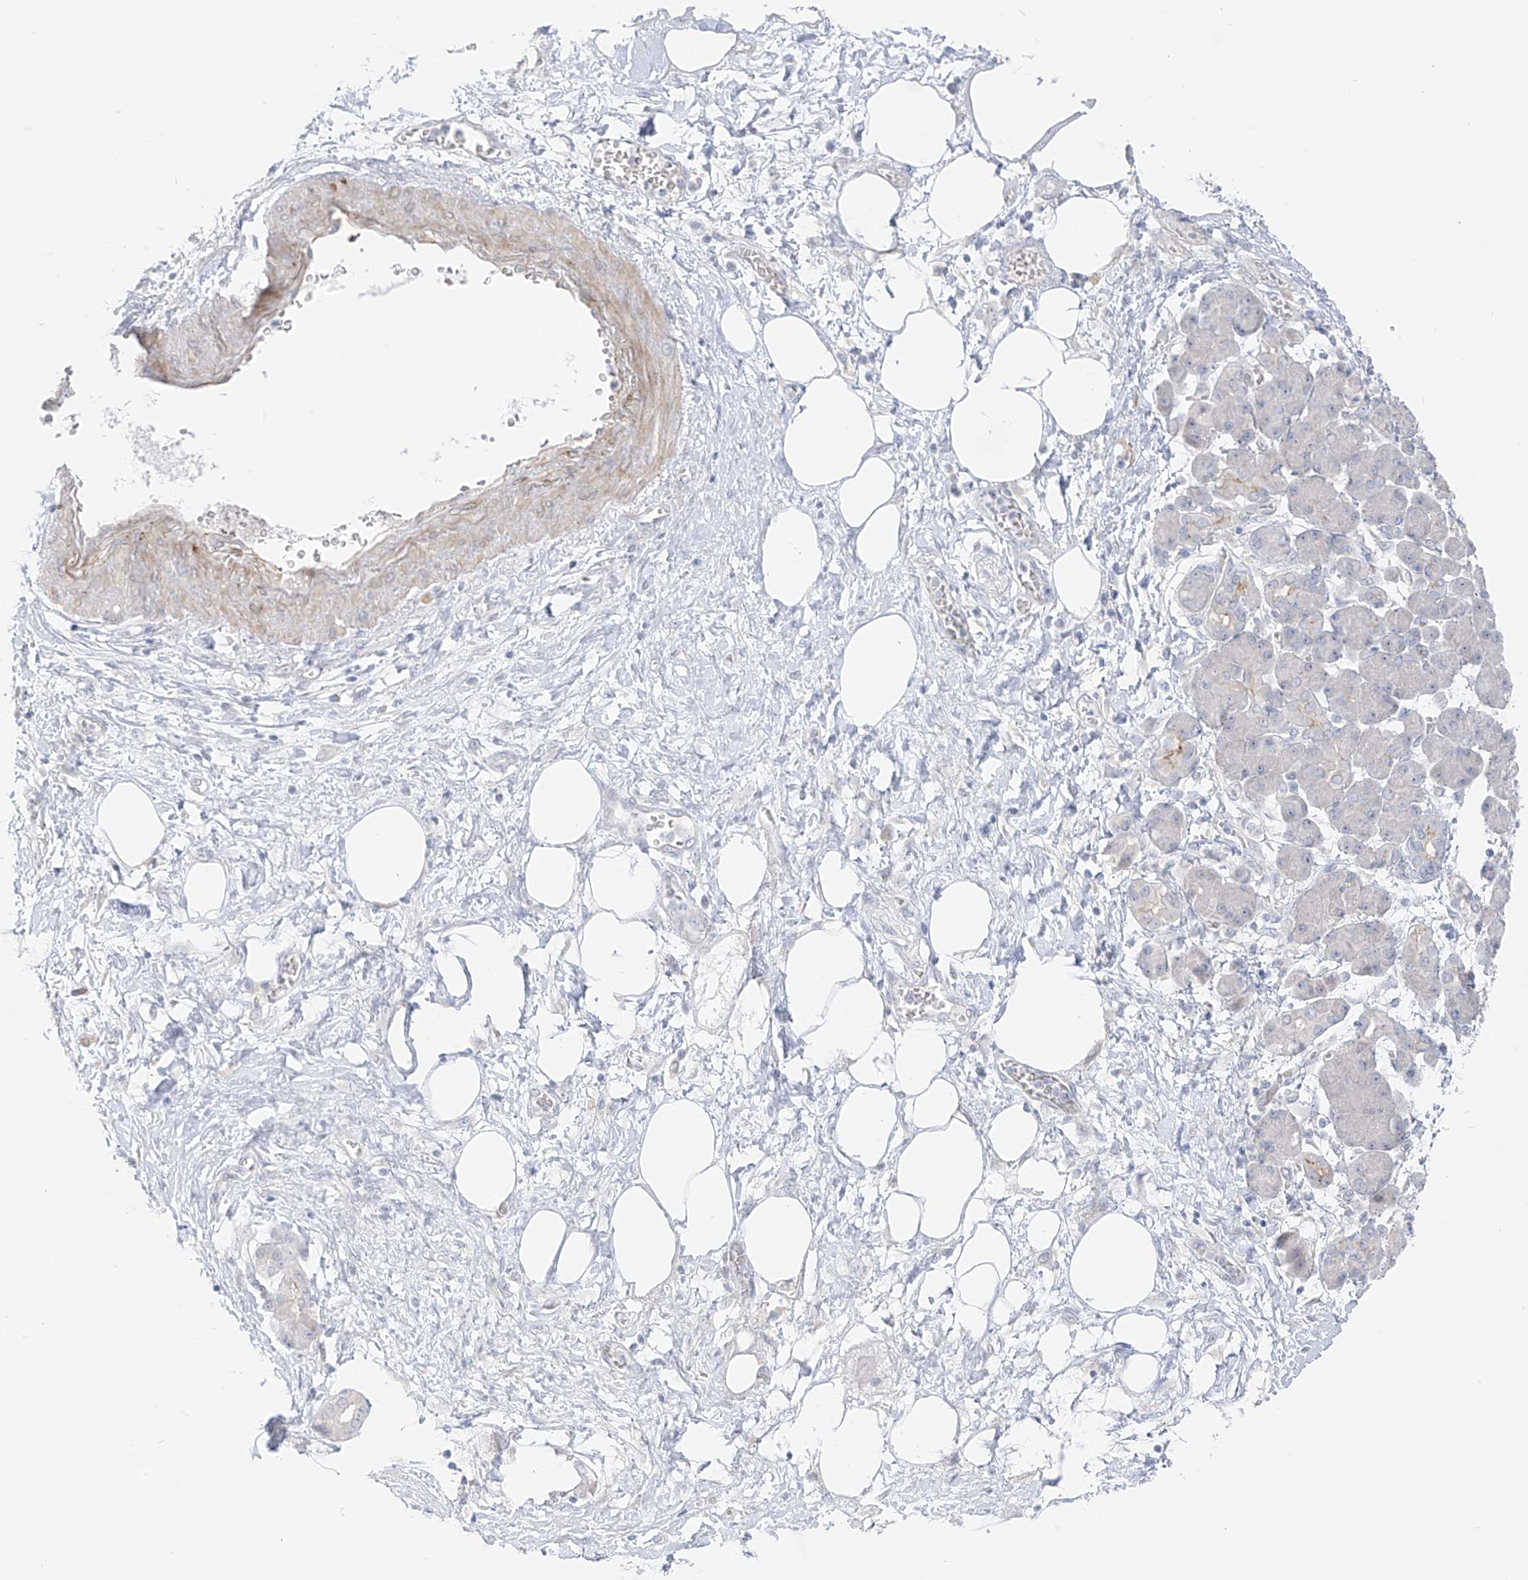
{"staining": {"intensity": "negative", "quantity": "none", "location": "none"}, "tissue": "pancreatic cancer", "cell_type": "Tumor cells", "image_type": "cancer", "snomed": [{"axis": "morphology", "description": "Adenocarcinoma, NOS"}, {"axis": "topography", "description": "Pancreas"}], "caption": "This is an IHC image of human pancreatic adenocarcinoma. There is no staining in tumor cells.", "gene": "C11orf87", "patient": {"sex": "male", "age": 70}}